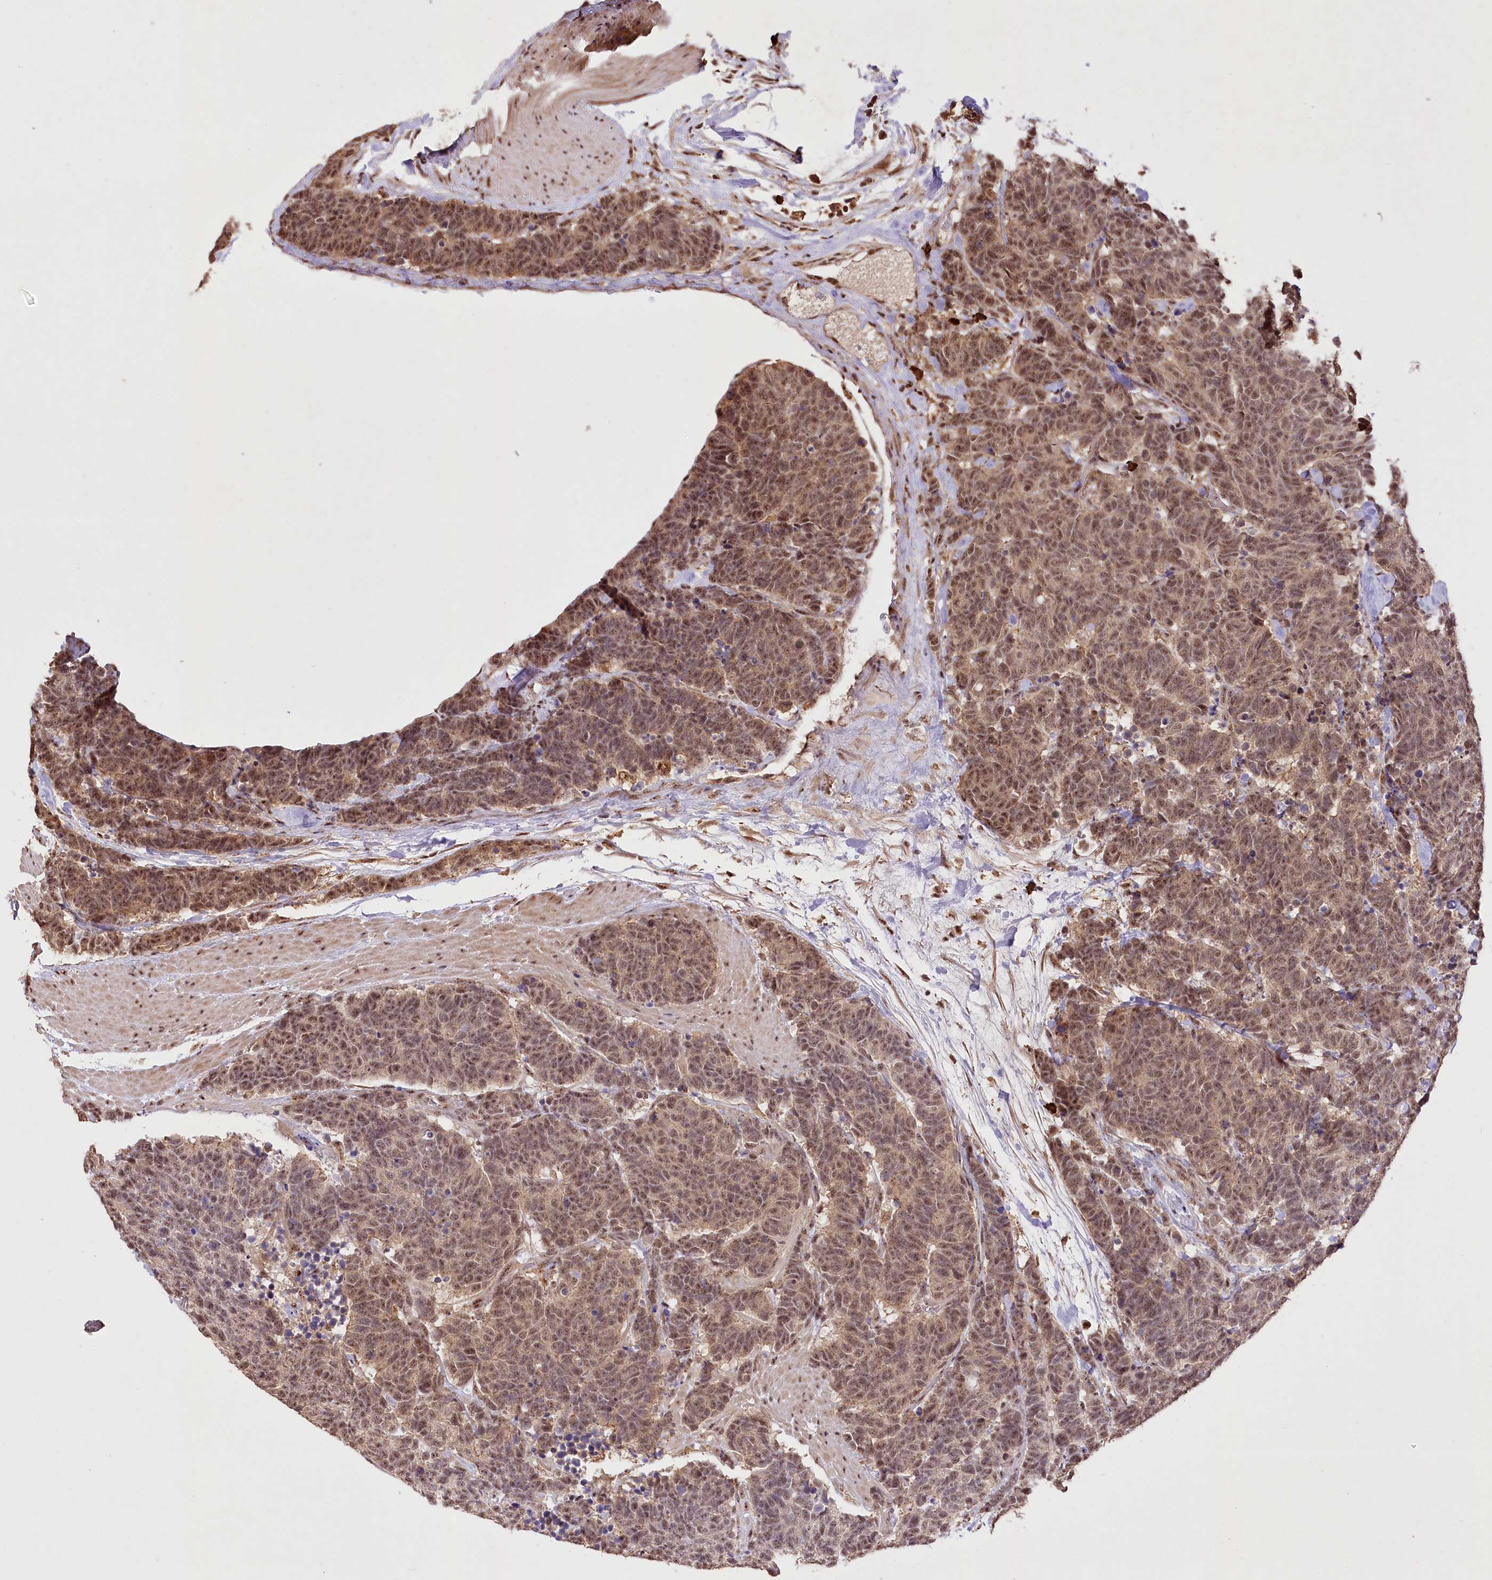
{"staining": {"intensity": "weak", "quantity": ">75%", "location": "nuclear"}, "tissue": "carcinoid", "cell_type": "Tumor cells", "image_type": "cancer", "snomed": [{"axis": "morphology", "description": "Carcinoma, NOS"}, {"axis": "morphology", "description": "Carcinoid, malignant, NOS"}, {"axis": "topography", "description": "Urinary bladder"}], "caption": "This is a micrograph of immunohistochemistry (IHC) staining of carcinoid, which shows weak expression in the nuclear of tumor cells.", "gene": "PYROXD1", "patient": {"sex": "male", "age": 57}}